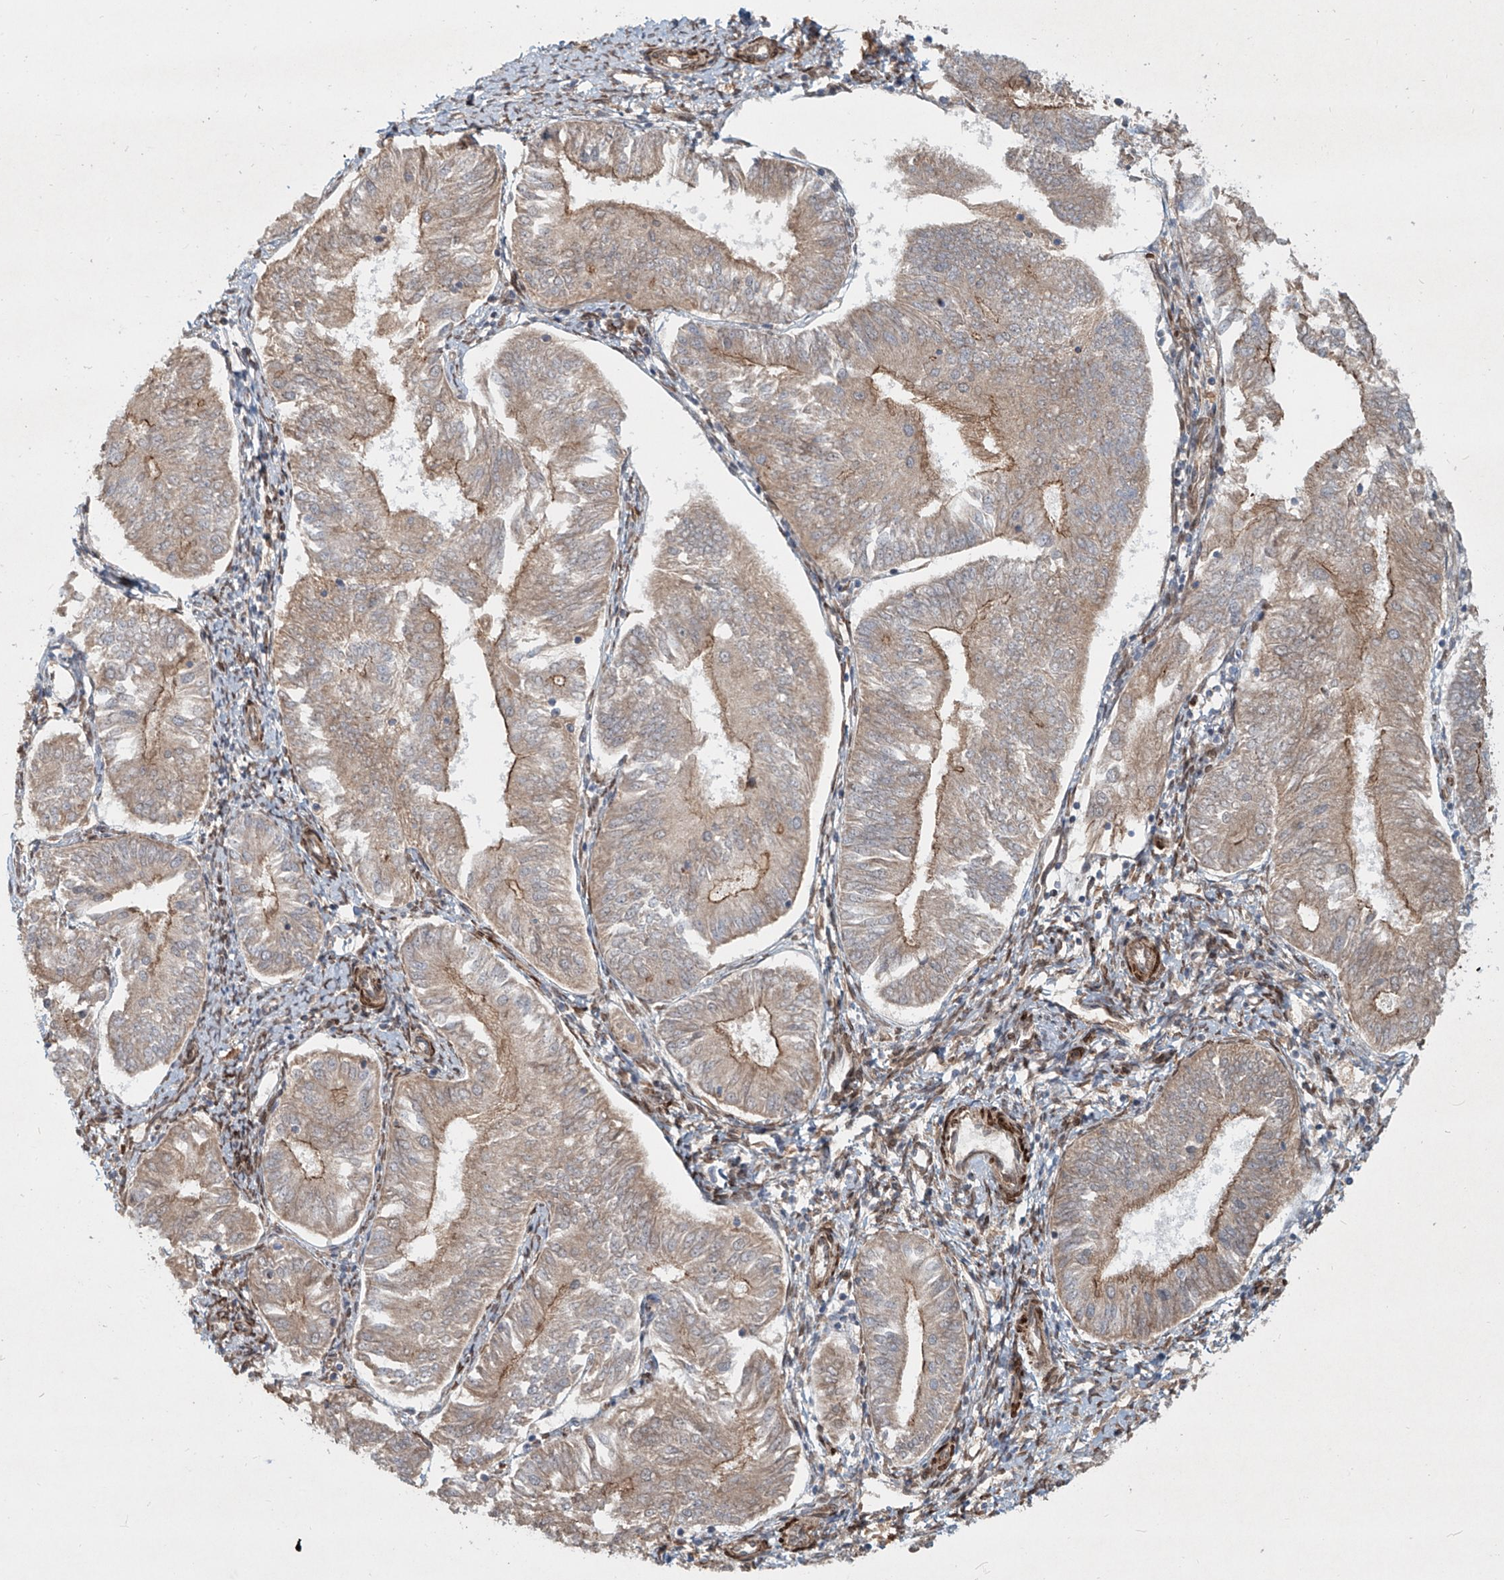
{"staining": {"intensity": "moderate", "quantity": "<25%", "location": "cytoplasmic/membranous"}, "tissue": "endometrial cancer", "cell_type": "Tumor cells", "image_type": "cancer", "snomed": [{"axis": "morphology", "description": "Adenocarcinoma, NOS"}, {"axis": "topography", "description": "Endometrium"}], "caption": "This micrograph exhibits IHC staining of endometrial cancer (adenocarcinoma), with low moderate cytoplasmic/membranous staining in about <25% of tumor cells.", "gene": "SASH1", "patient": {"sex": "female", "age": 58}}